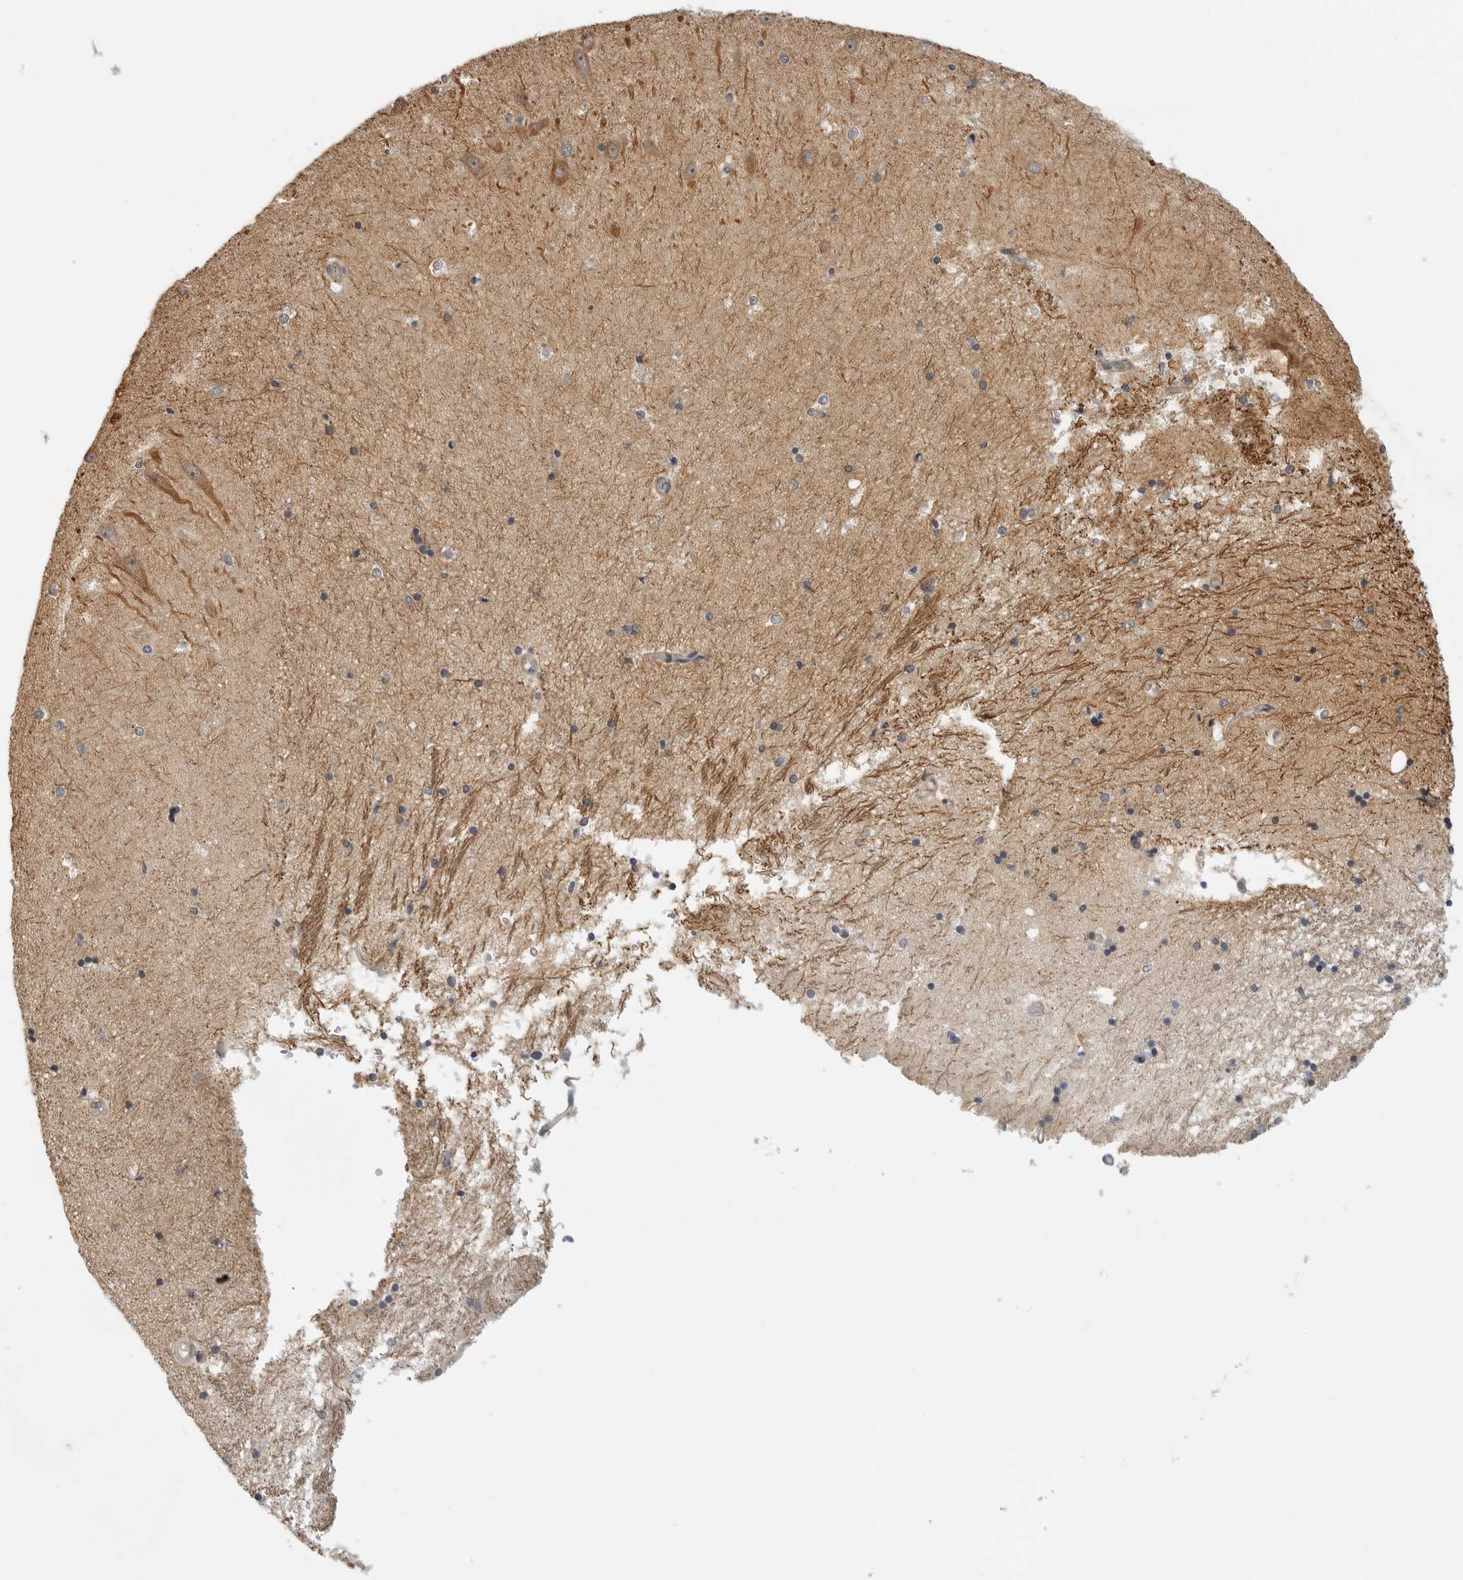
{"staining": {"intensity": "weak", "quantity": "25%-75%", "location": "cytoplasmic/membranous"}, "tissue": "hippocampus", "cell_type": "Glial cells", "image_type": "normal", "snomed": [{"axis": "morphology", "description": "Normal tissue, NOS"}, {"axis": "topography", "description": "Hippocampus"}], "caption": "Immunohistochemistry (IHC) photomicrograph of benign hippocampus: human hippocampus stained using immunohistochemistry (IHC) displays low levels of weak protein expression localized specifically in the cytoplasmic/membranous of glial cells, appearing as a cytoplasmic/membranous brown color.", "gene": "CUEDC1", "patient": {"sex": "male", "age": 45}}